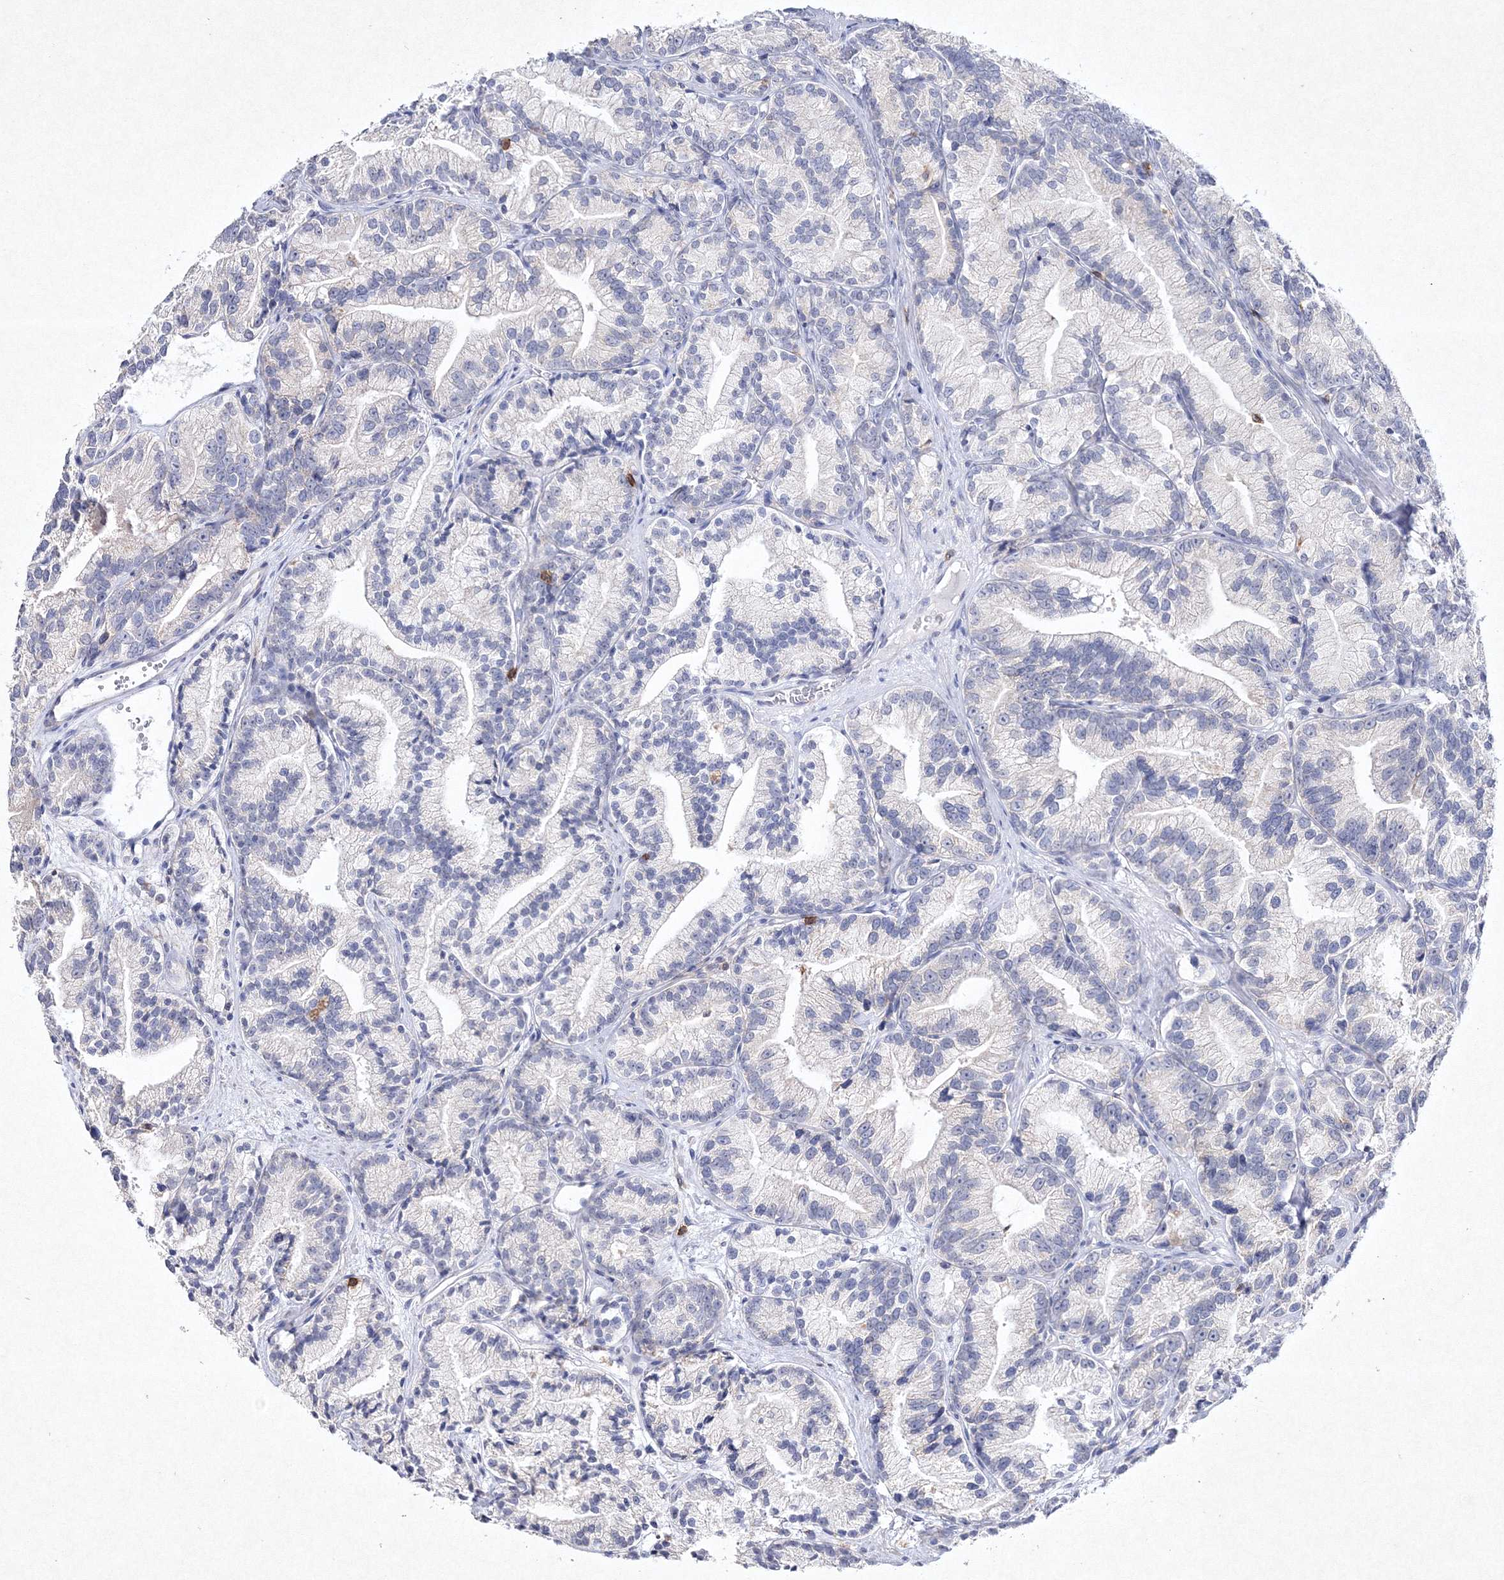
{"staining": {"intensity": "negative", "quantity": "none", "location": "none"}, "tissue": "prostate cancer", "cell_type": "Tumor cells", "image_type": "cancer", "snomed": [{"axis": "morphology", "description": "Adenocarcinoma, Low grade"}, {"axis": "topography", "description": "Prostate"}], "caption": "Immunohistochemistry image of prostate cancer (adenocarcinoma (low-grade)) stained for a protein (brown), which exhibits no staining in tumor cells.", "gene": "HCST", "patient": {"sex": "male", "age": 89}}